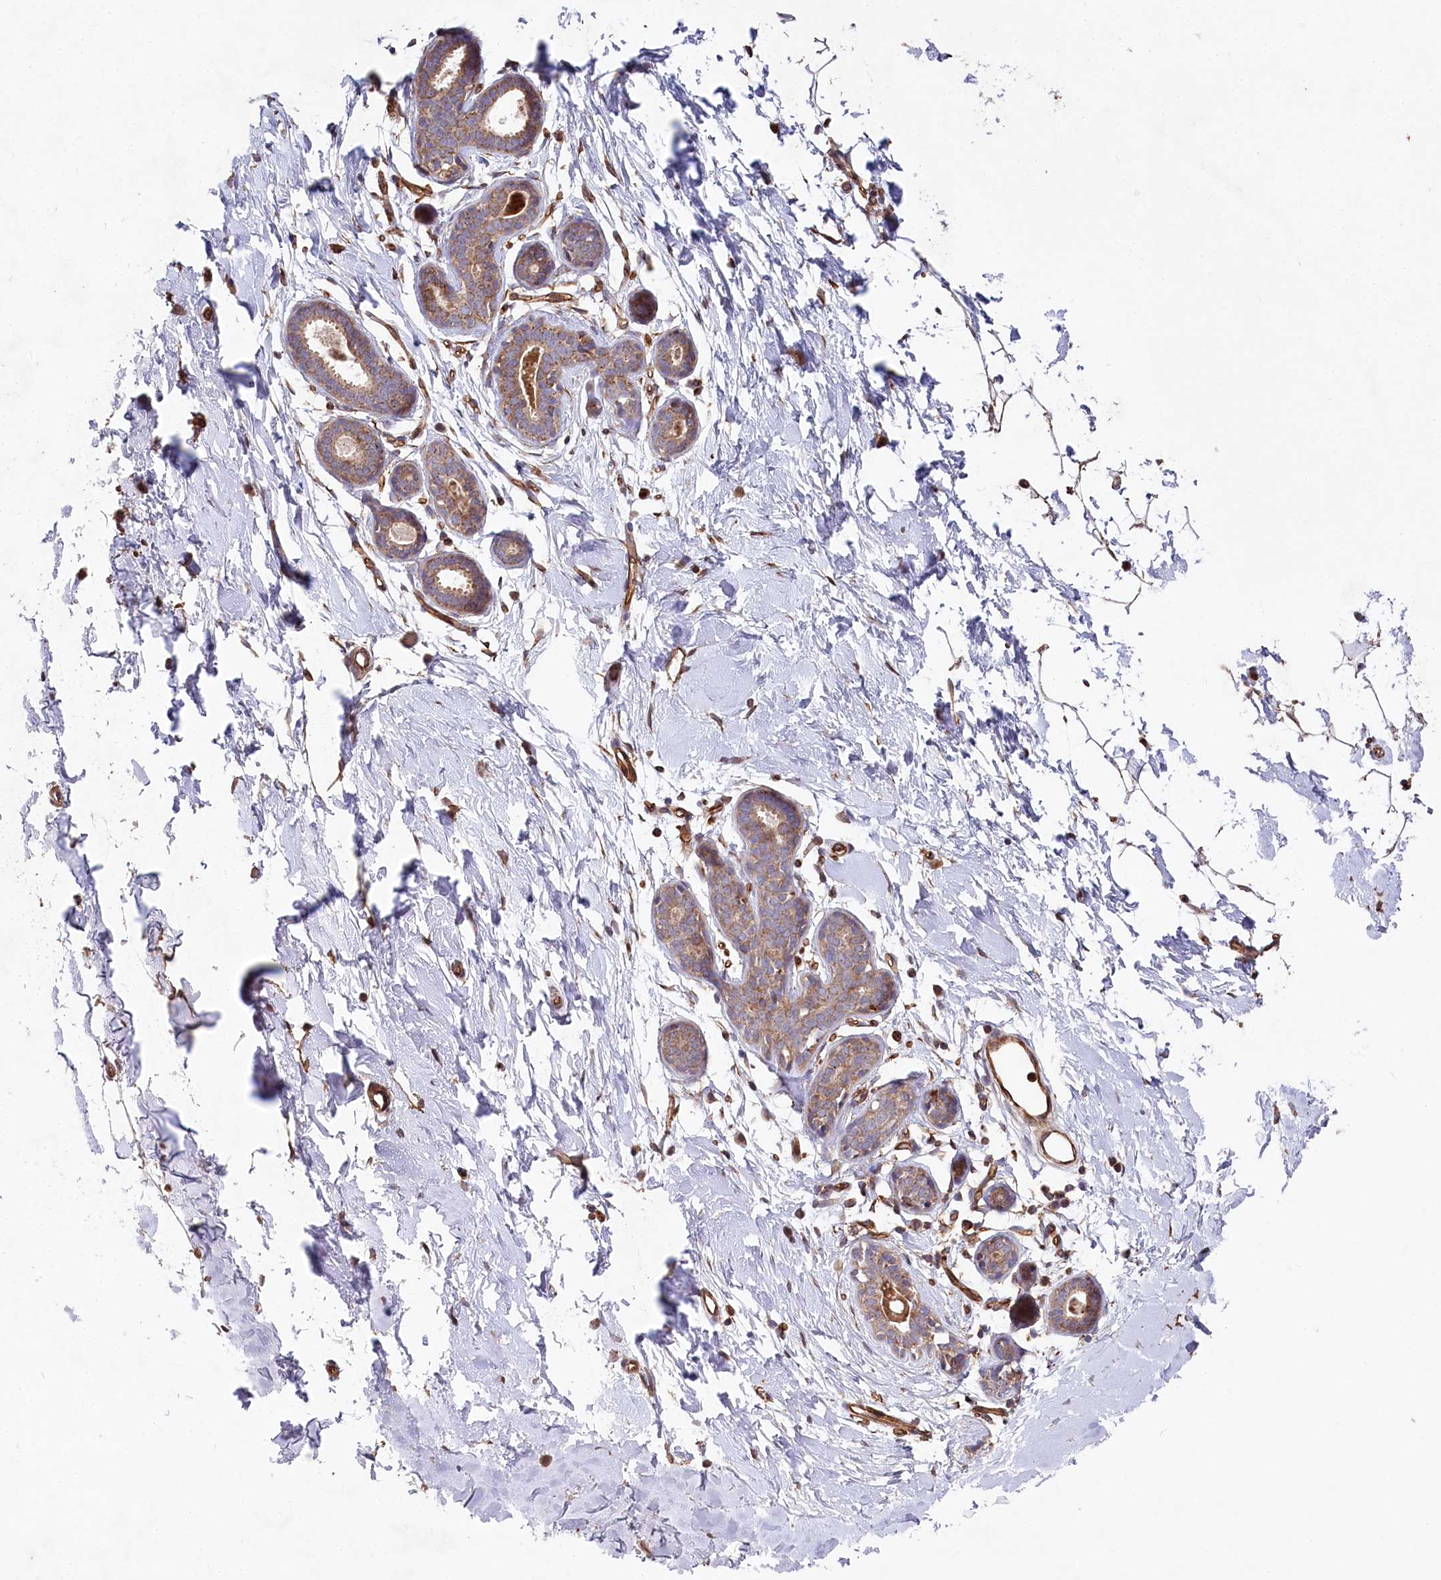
{"staining": {"intensity": "strong", "quantity": ">75%", "location": "cytoplasmic/membranous"}, "tissue": "adipose tissue", "cell_type": "Adipocytes", "image_type": "normal", "snomed": [{"axis": "morphology", "description": "Normal tissue, NOS"}, {"axis": "topography", "description": "Breast"}], "caption": "Human adipose tissue stained with a brown dye shows strong cytoplasmic/membranous positive staining in about >75% of adipocytes.", "gene": "MTPAP", "patient": {"sex": "female", "age": 23}}